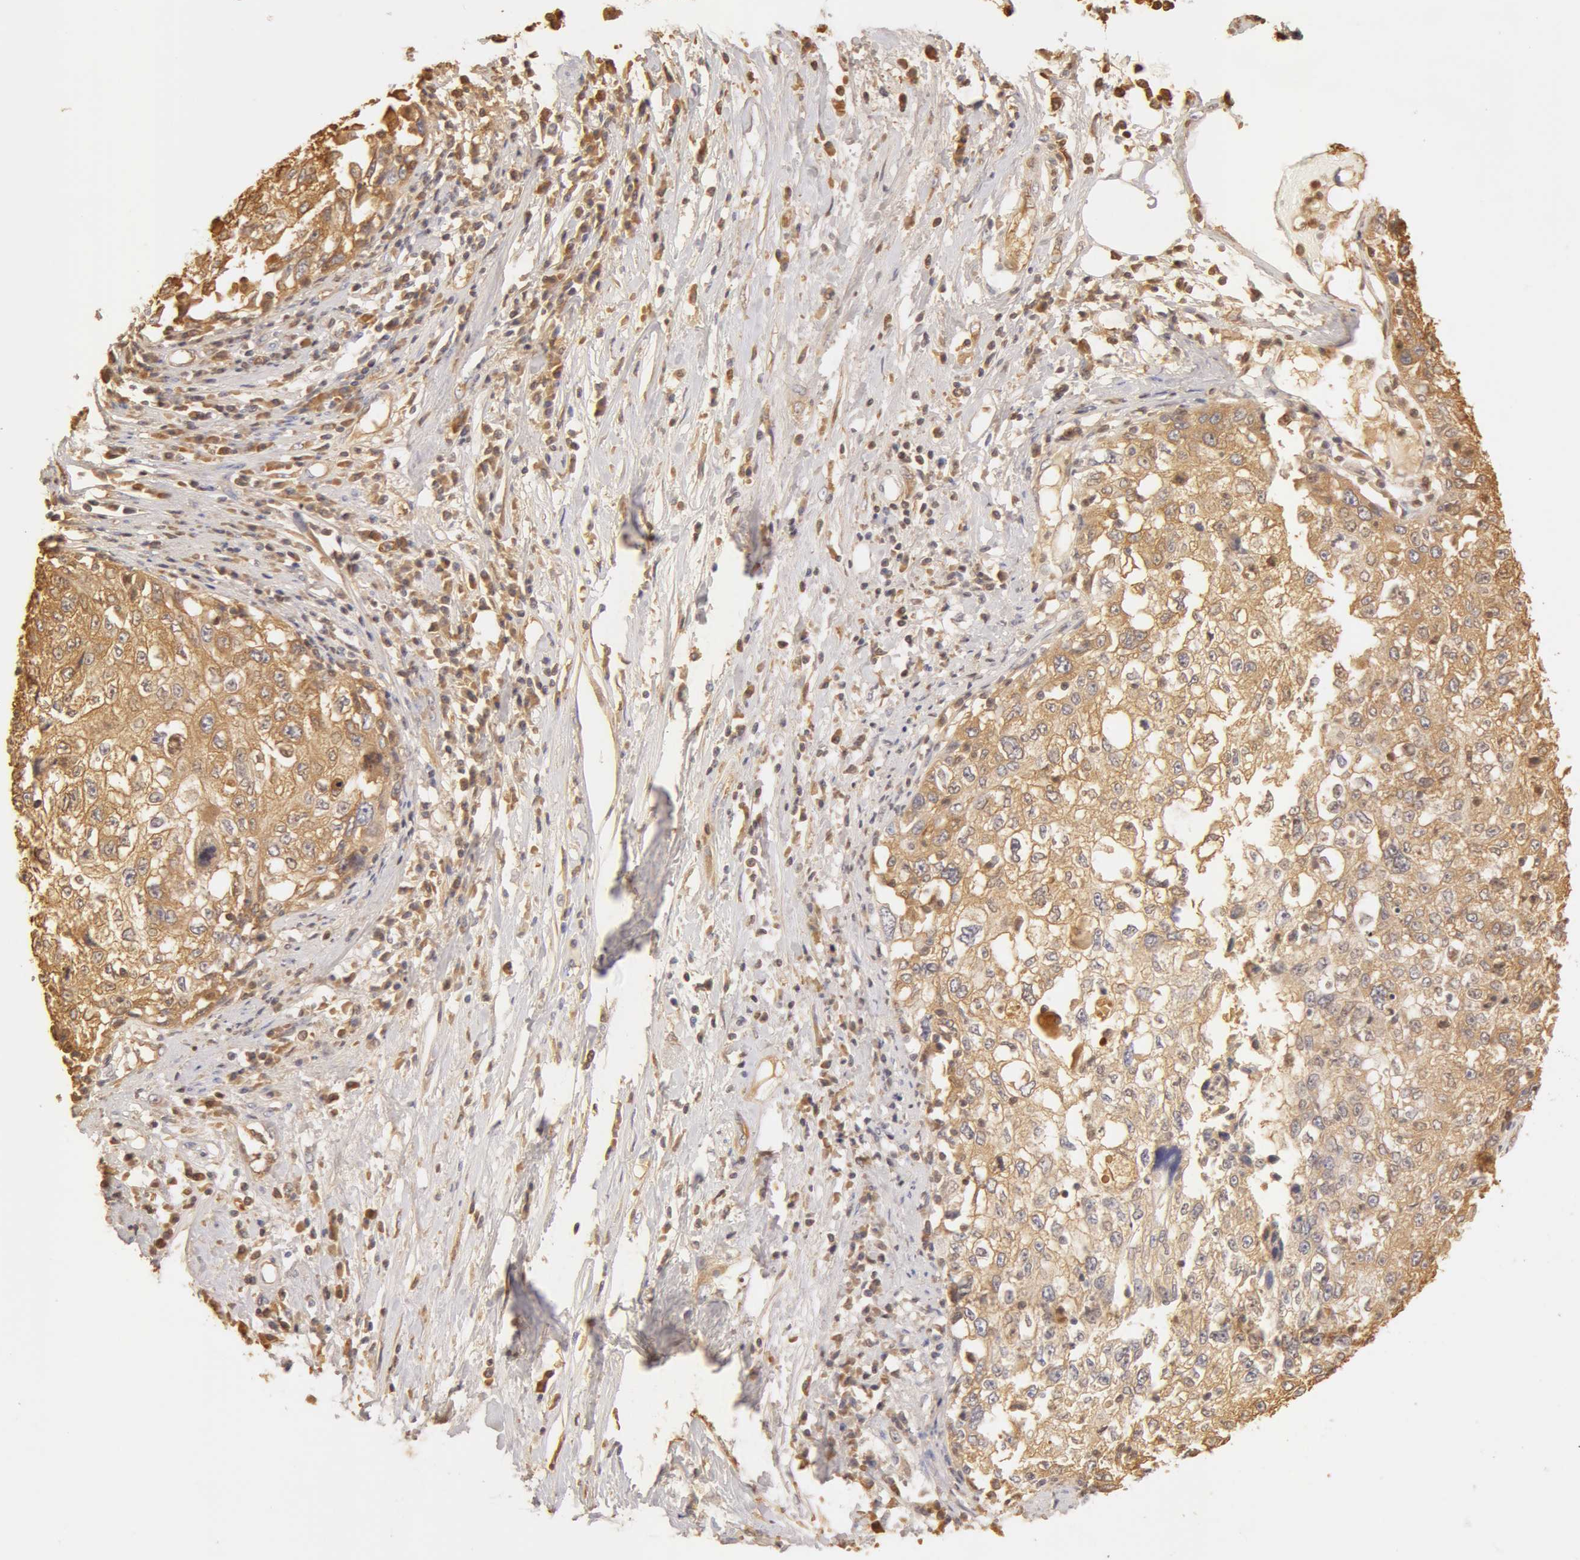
{"staining": {"intensity": "weak", "quantity": ">75%", "location": "cytoplasmic/membranous"}, "tissue": "cervical cancer", "cell_type": "Tumor cells", "image_type": "cancer", "snomed": [{"axis": "morphology", "description": "Squamous cell carcinoma, NOS"}, {"axis": "topography", "description": "Cervix"}], "caption": "Protein staining of cervical cancer tissue exhibits weak cytoplasmic/membranous positivity in about >75% of tumor cells. The protein of interest is stained brown, and the nuclei are stained in blue (DAB (3,3'-diaminobenzidine) IHC with brightfield microscopy, high magnification).", "gene": "TF", "patient": {"sex": "female", "age": 57}}